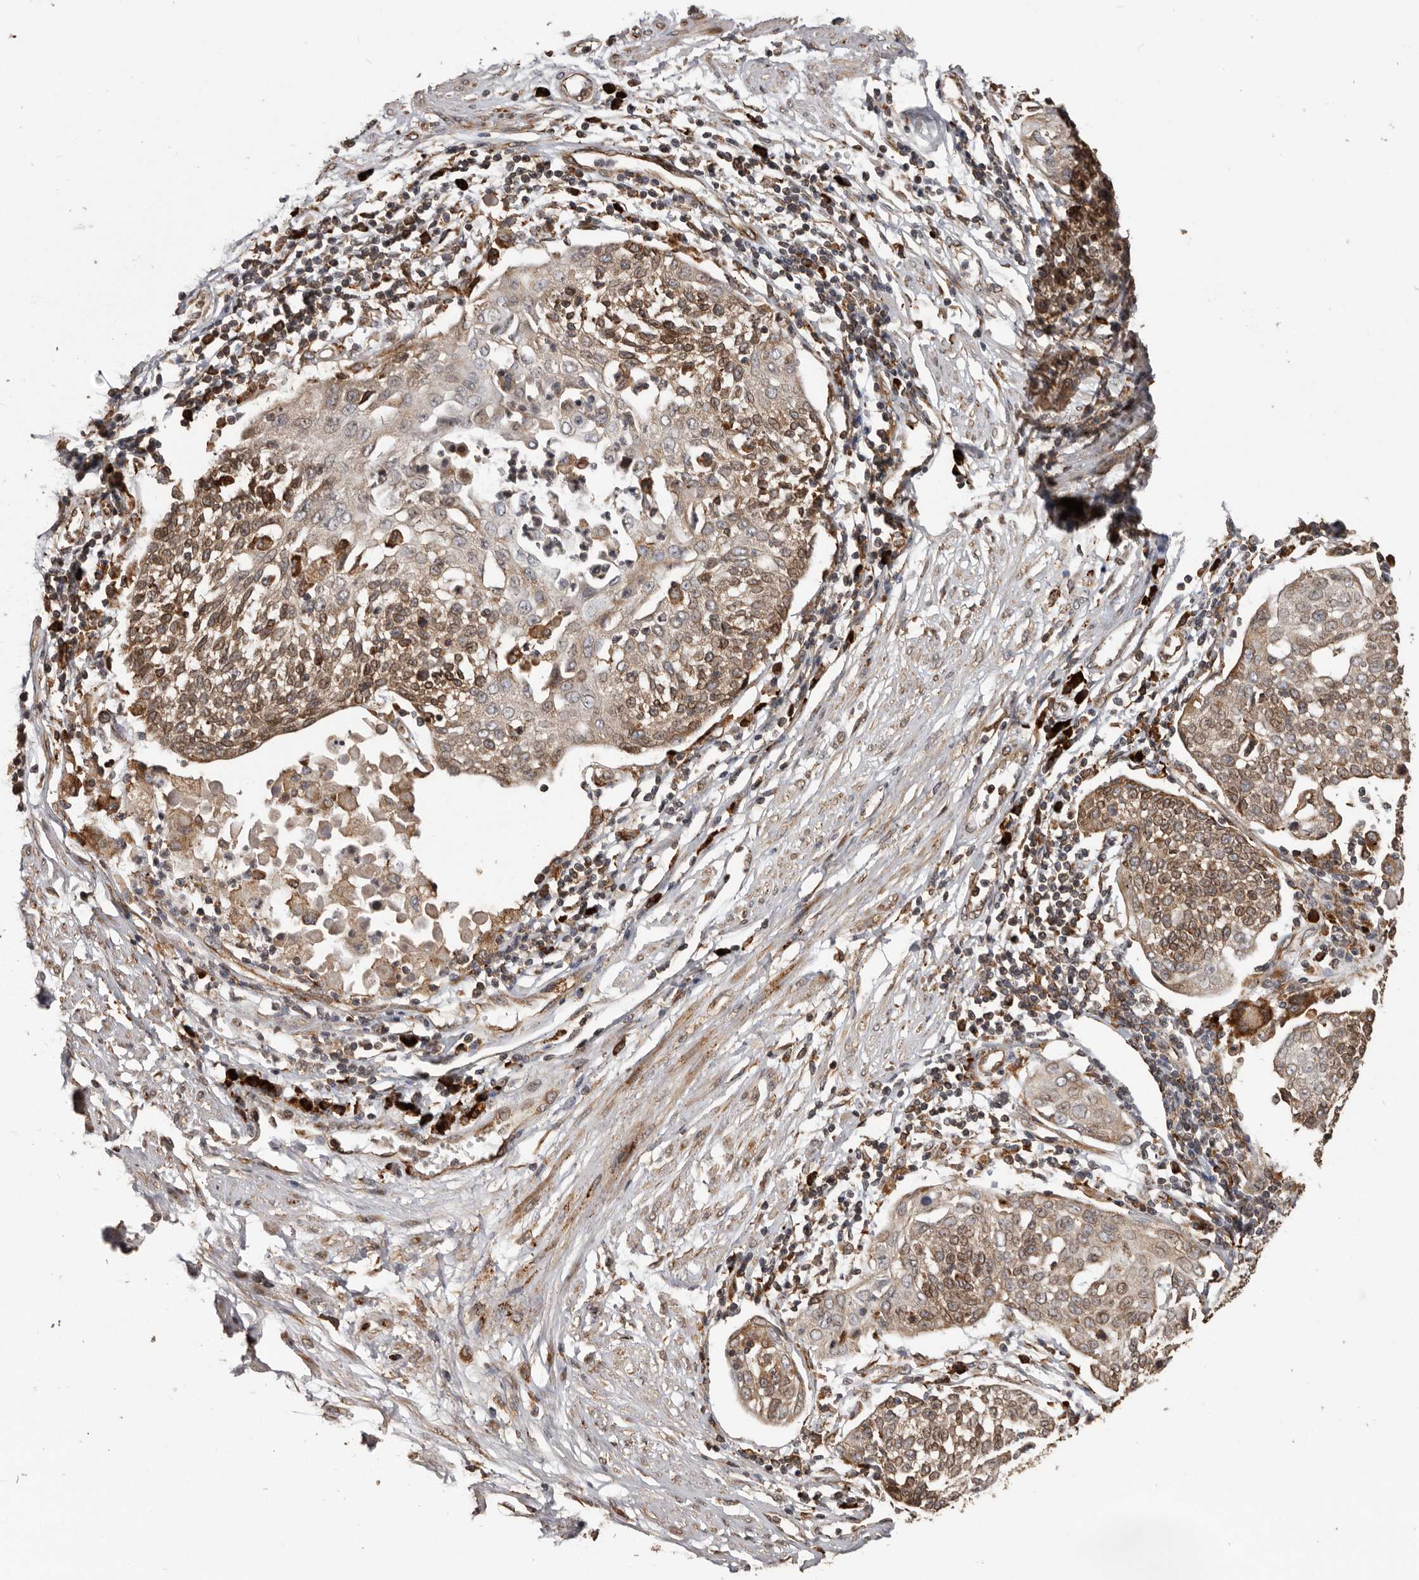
{"staining": {"intensity": "moderate", "quantity": ">75%", "location": "cytoplasmic/membranous"}, "tissue": "cervical cancer", "cell_type": "Tumor cells", "image_type": "cancer", "snomed": [{"axis": "morphology", "description": "Squamous cell carcinoma, NOS"}, {"axis": "topography", "description": "Cervix"}], "caption": "Protein expression analysis of human squamous cell carcinoma (cervical) reveals moderate cytoplasmic/membranous positivity in approximately >75% of tumor cells. (Stains: DAB in brown, nuclei in blue, Microscopy: brightfield microscopy at high magnification).", "gene": "NUP43", "patient": {"sex": "female", "age": 34}}